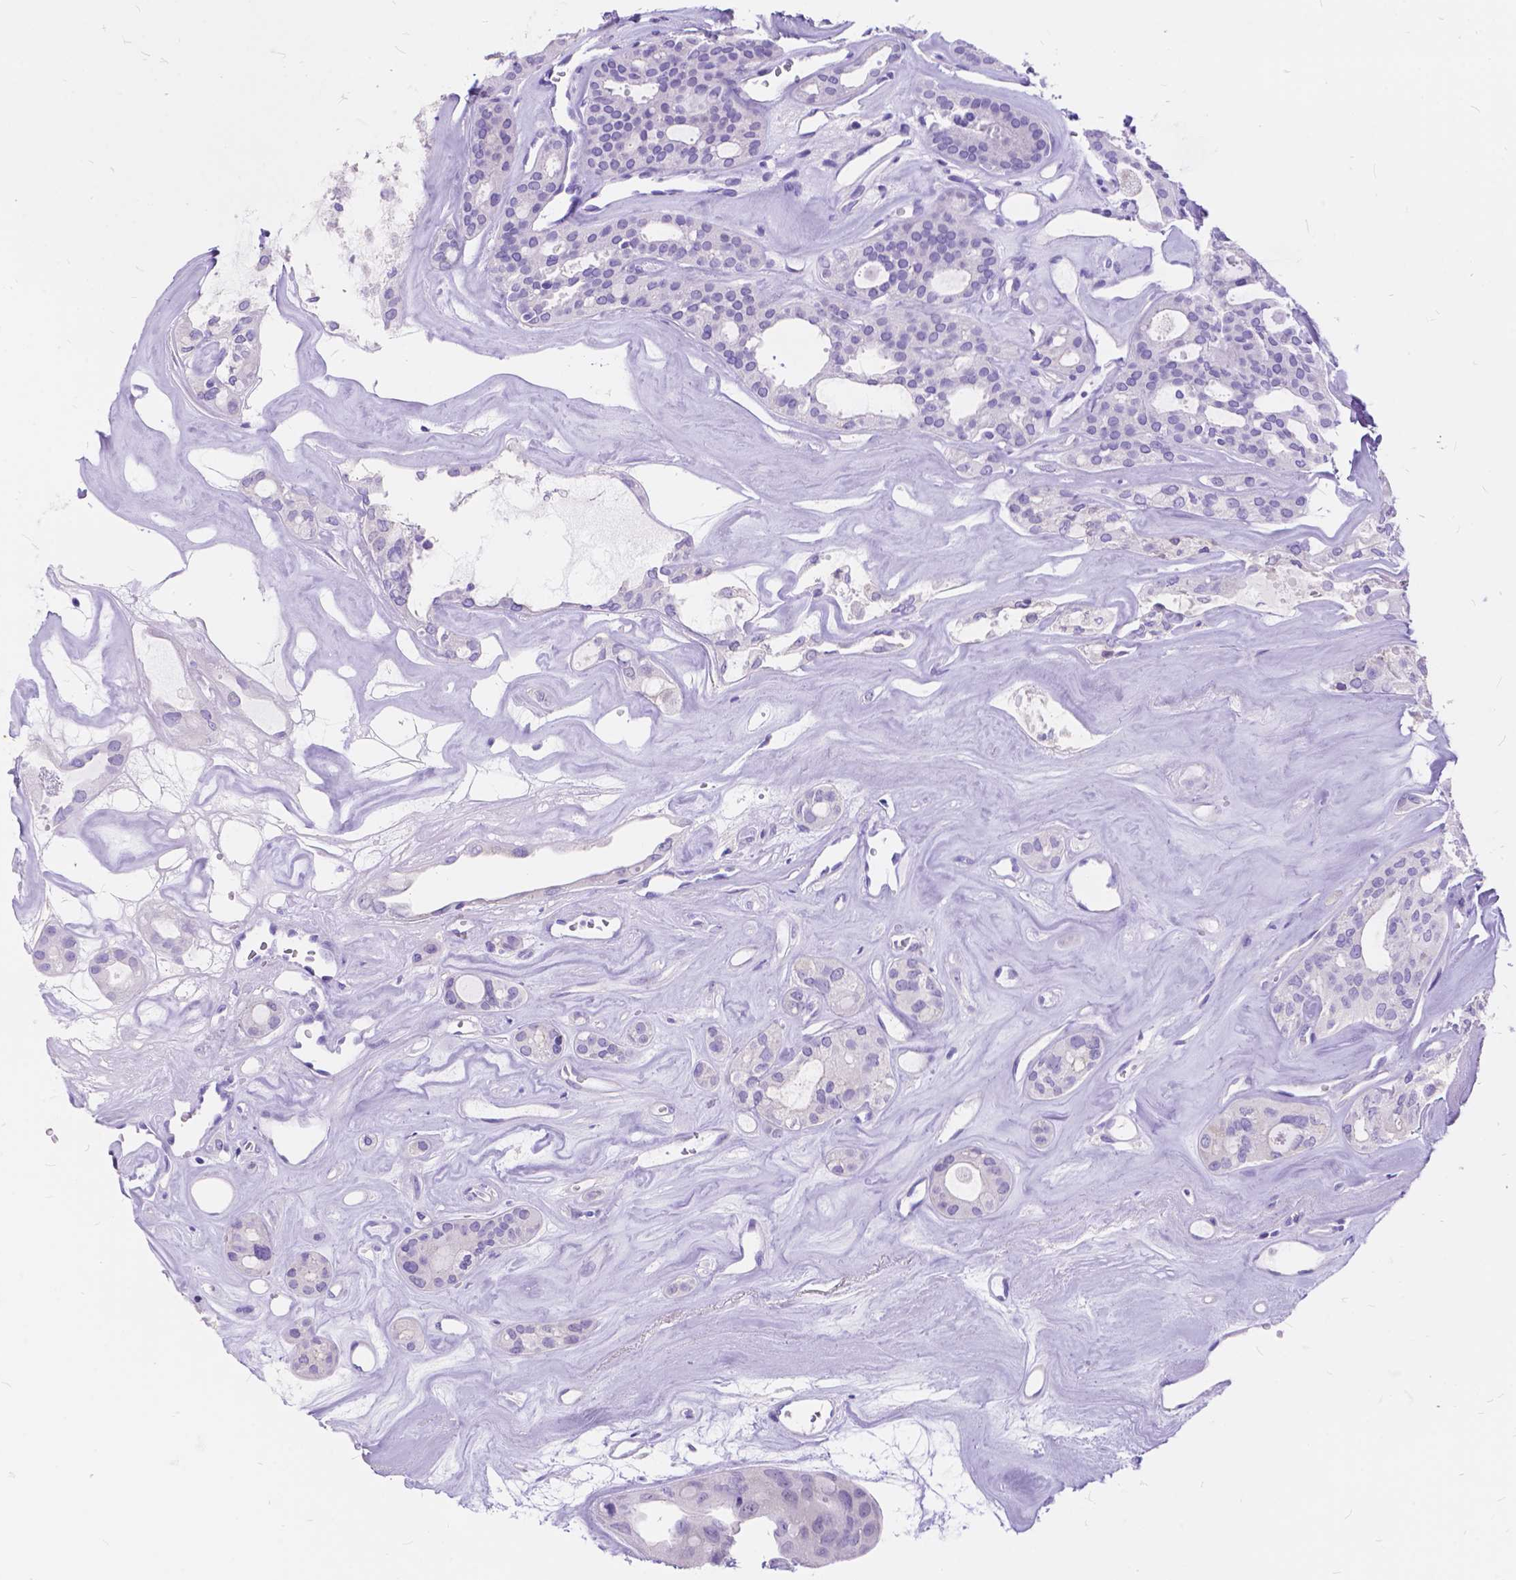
{"staining": {"intensity": "negative", "quantity": "none", "location": "none"}, "tissue": "thyroid cancer", "cell_type": "Tumor cells", "image_type": "cancer", "snomed": [{"axis": "morphology", "description": "Follicular adenoma carcinoma, NOS"}, {"axis": "topography", "description": "Thyroid gland"}], "caption": "Human follicular adenoma carcinoma (thyroid) stained for a protein using immunohistochemistry (IHC) exhibits no staining in tumor cells.", "gene": "FOXL2", "patient": {"sex": "male", "age": 75}}